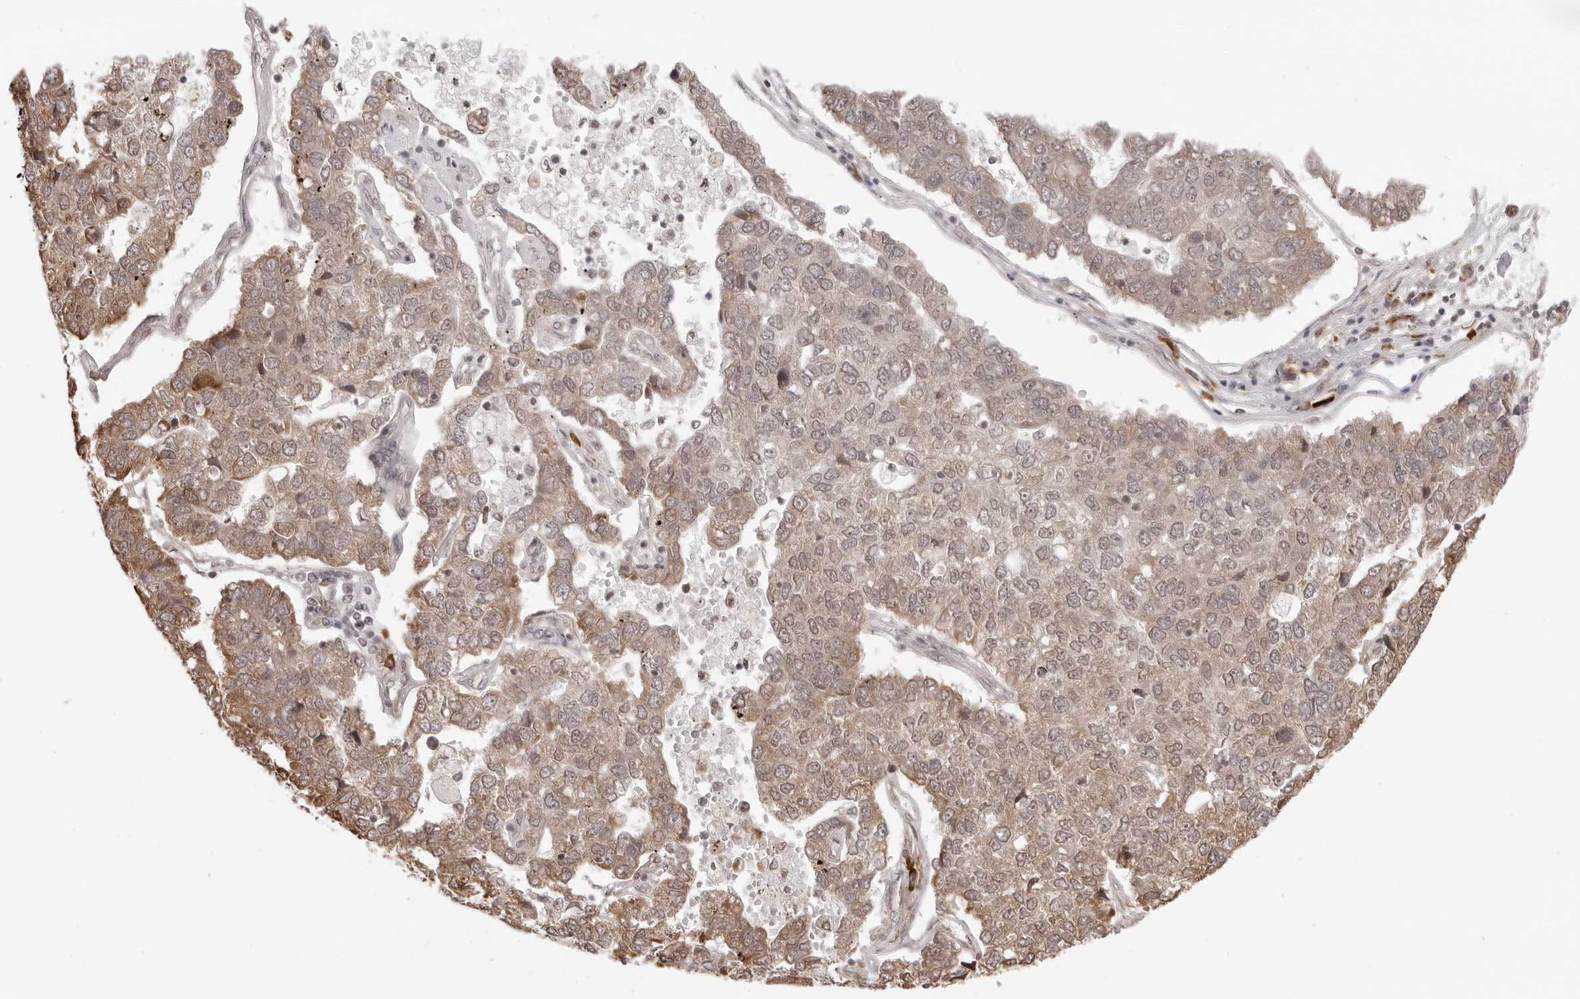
{"staining": {"intensity": "moderate", "quantity": ">75%", "location": "cytoplasmic/membranous"}, "tissue": "pancreatic cancer", "cell_type": "Tumor cells", "image_type": "cancer", "snomed": [{"axis": "morphology", "description": "Adenocarcinoma, NOS"}, {"axis": "topography", "description": "Pancreas"}], "caption": "Immunohistochemical staining of adenocarcinoma (pancreatic) shows medium levels of moderate cytoplasmic/membranous protein positivity in about >75% of tumor cells.", "gene": "ZC3H11A", "patient": {"sex": "female", "age": 61}}